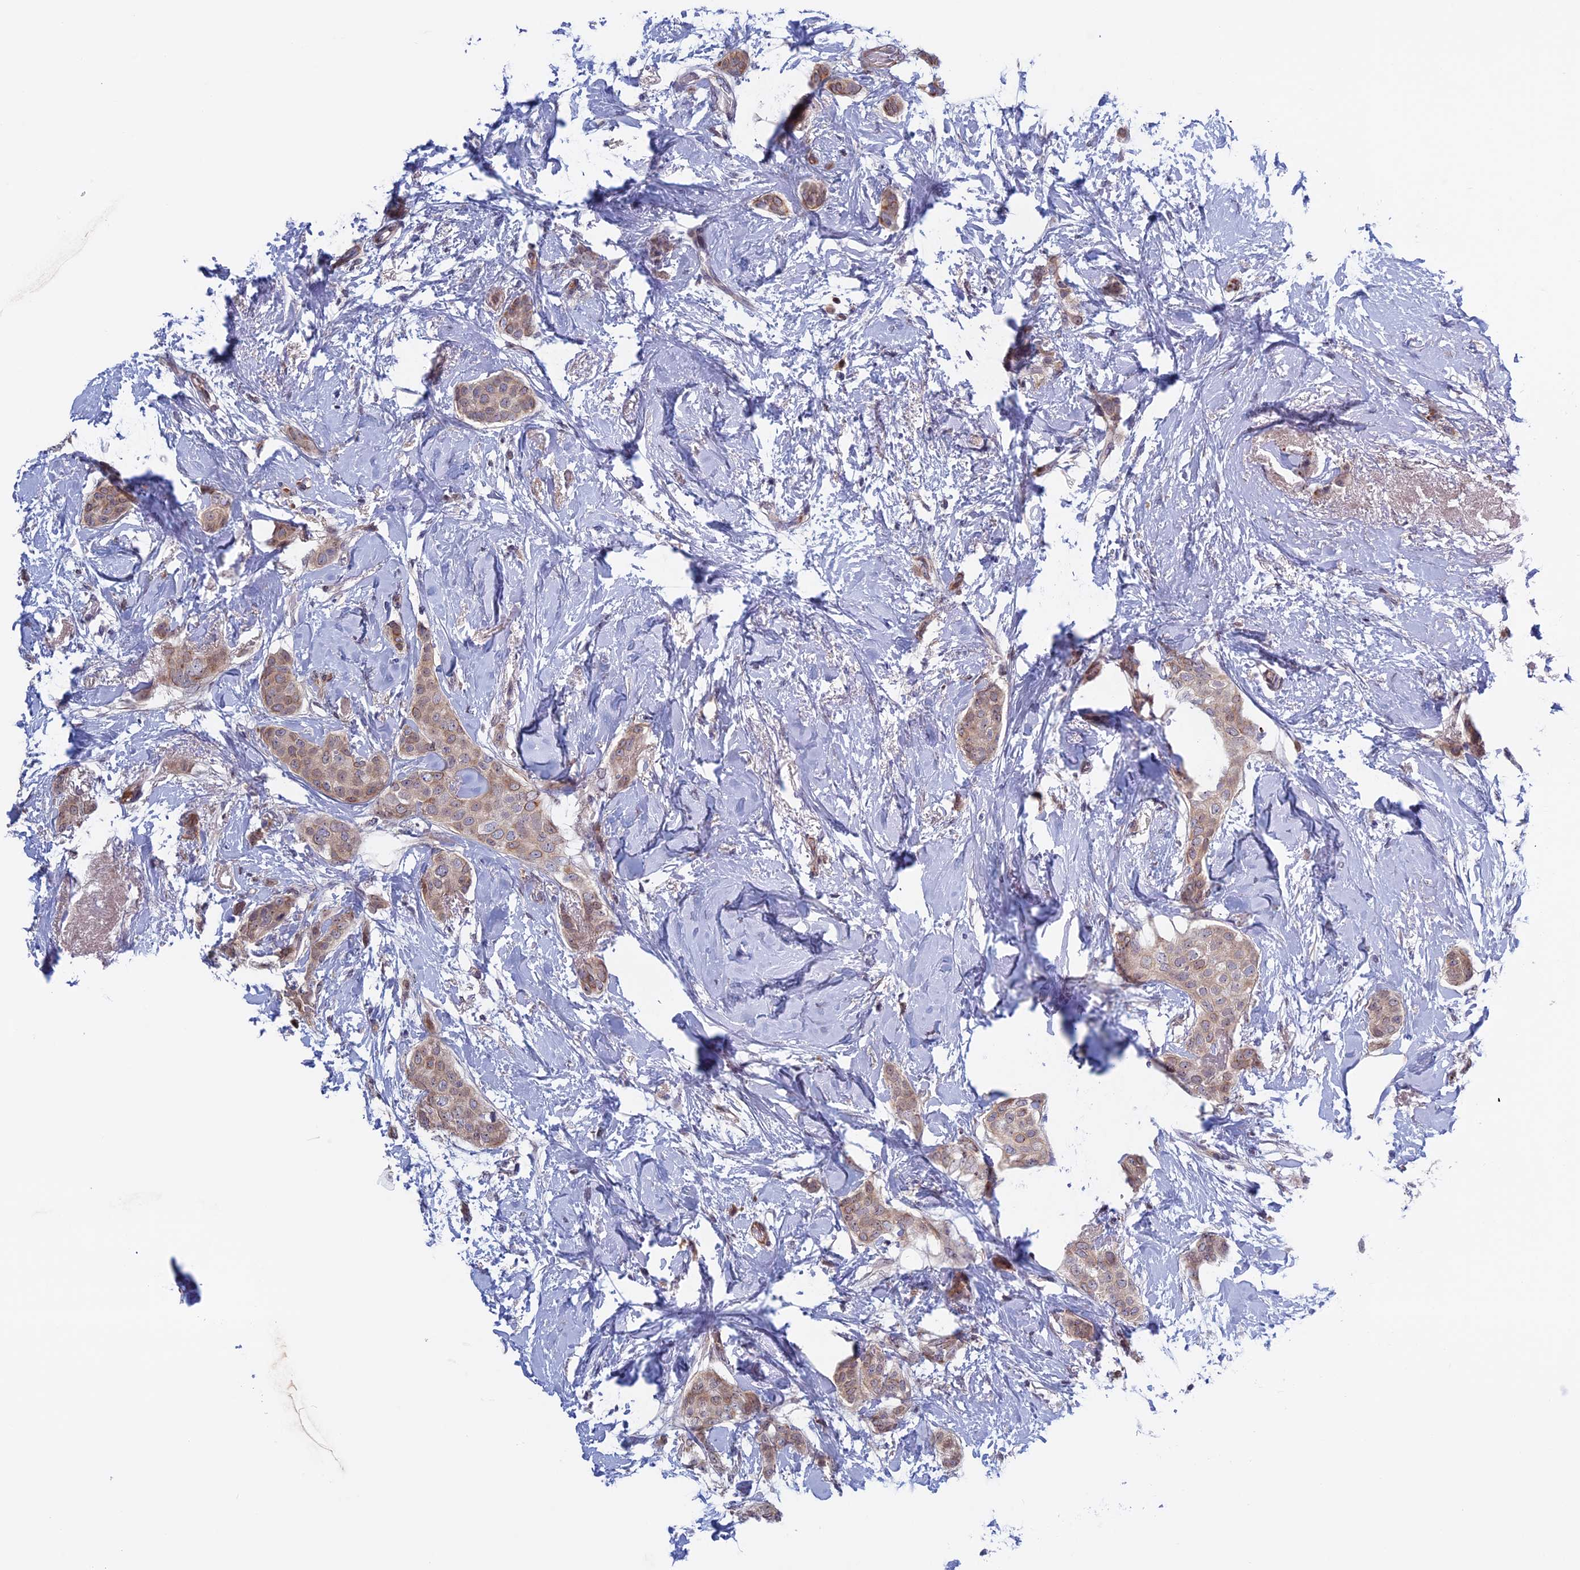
{"staining": {"intensity": "weak", "quantity": "25%-75%", "location": "cytoplasmic/membranous"}, "tissue": "breast cancer", "cell_type": "Tumor cells", "image_type": "cancer", "snomed": [{"axis": "morphology", "description": "Duct carcinoma"}, {"axis": "topography", "description": "Breast"}], "caption": "The image reveals staining of breast cancer, revealing weak cytoplasmic/membranous protein expression (brown color) within tumor cells. The staining is performed using DAB (3,3'-diaminobenzidine) brown chromogen to label protein expression. The nuclei are counter-stained blue using hematoxylin.", "gene": "FADS1", "patient": {"sex": "female", "age": 72}}